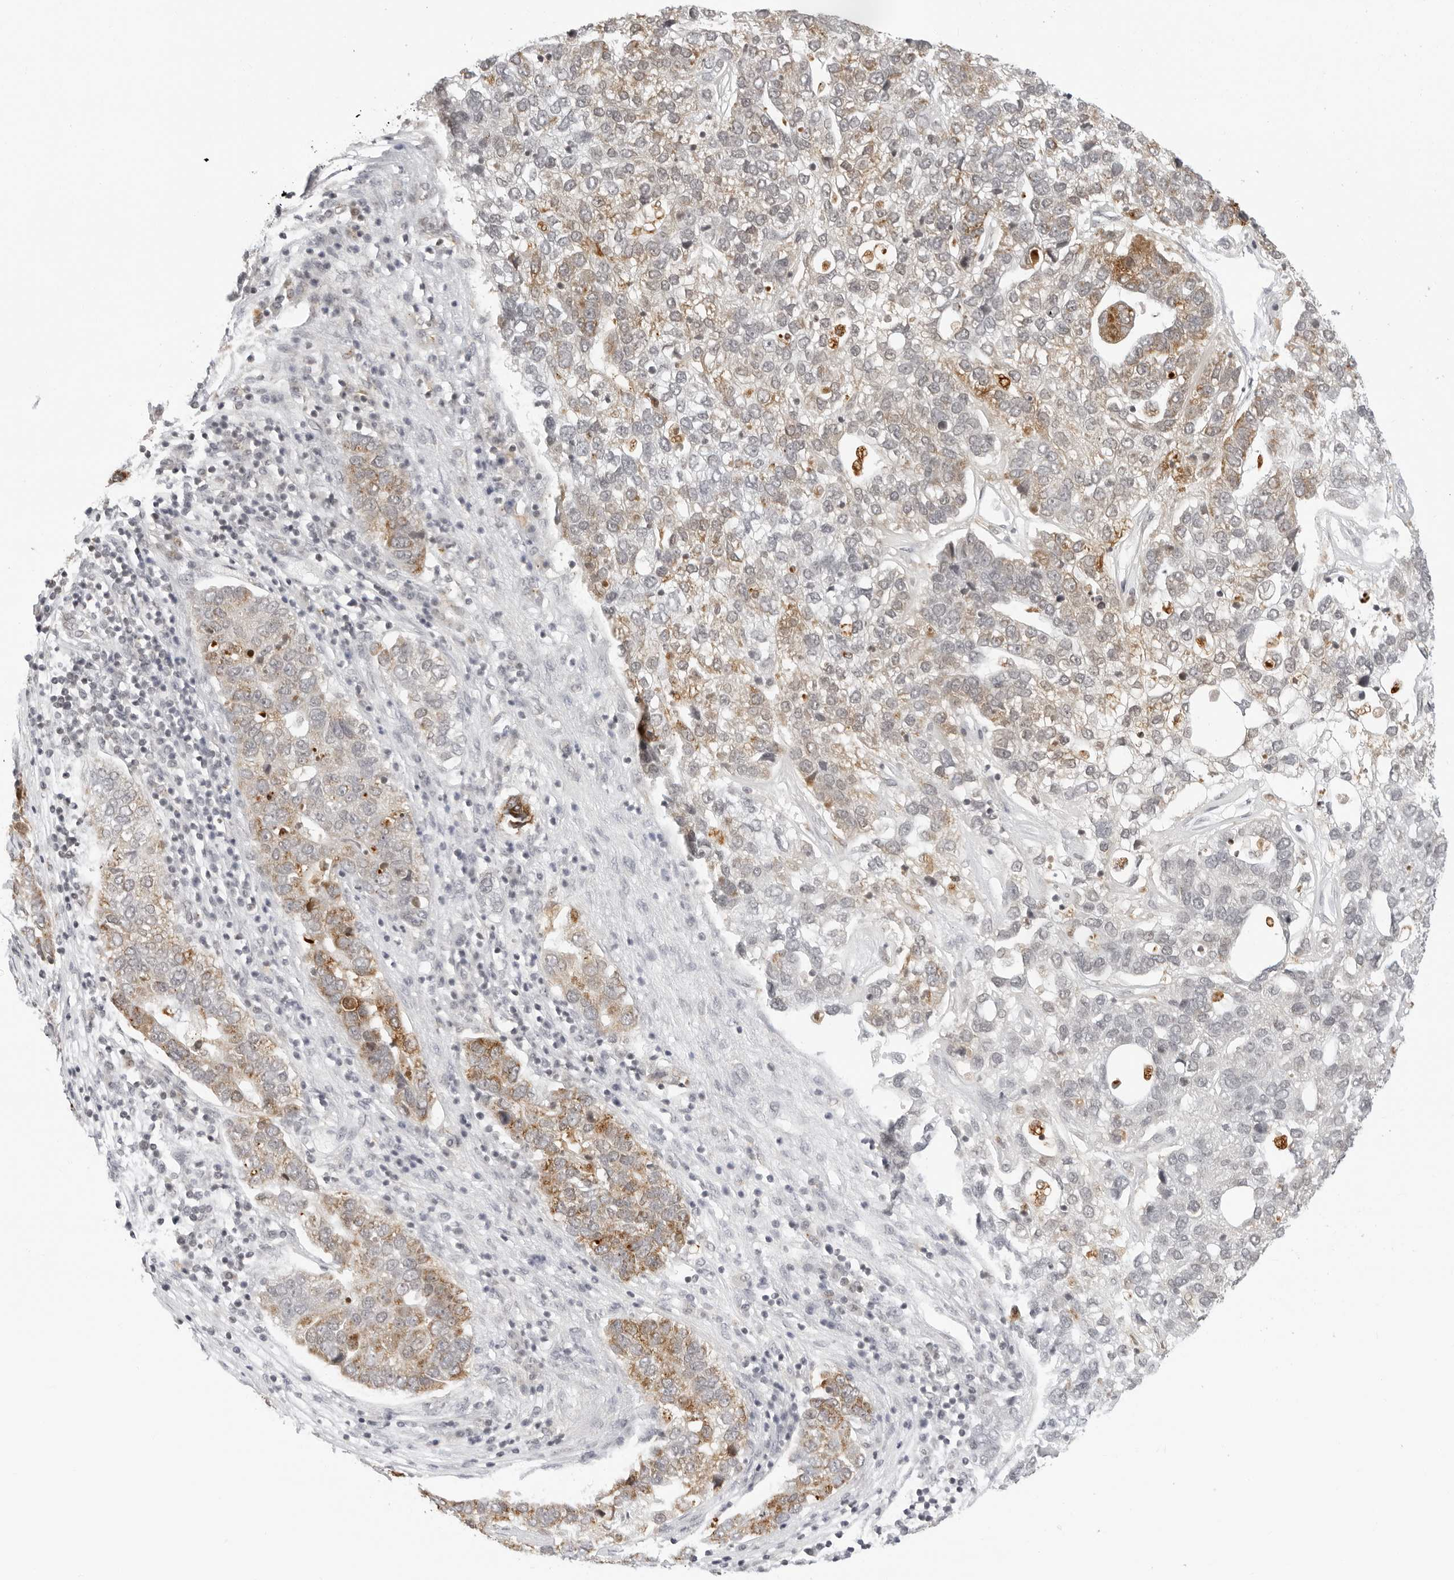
{"staining": {"intensity": "moderate", "quantity": "25%-75%", "location": "cytoplasmic/membranous"}, "tissue": "pancreatic cancer", "cell_type": "Tumor cells", "image_type": "cancer", "snomed": [{"axis": "morphology", "description": "Adenocarcinoma, NOS"}, {"axis": "topography", "description": "Pancreas"}], "caption": "There is medium levels of moderate cytoplasmic/membranous staining in tumor cells of pancreatic adenocarcinoma, as demonstrated by immunohistochemical staining (brown color).", "gene": "MSH6", "patient": {"sex": "female", "age": 61}}